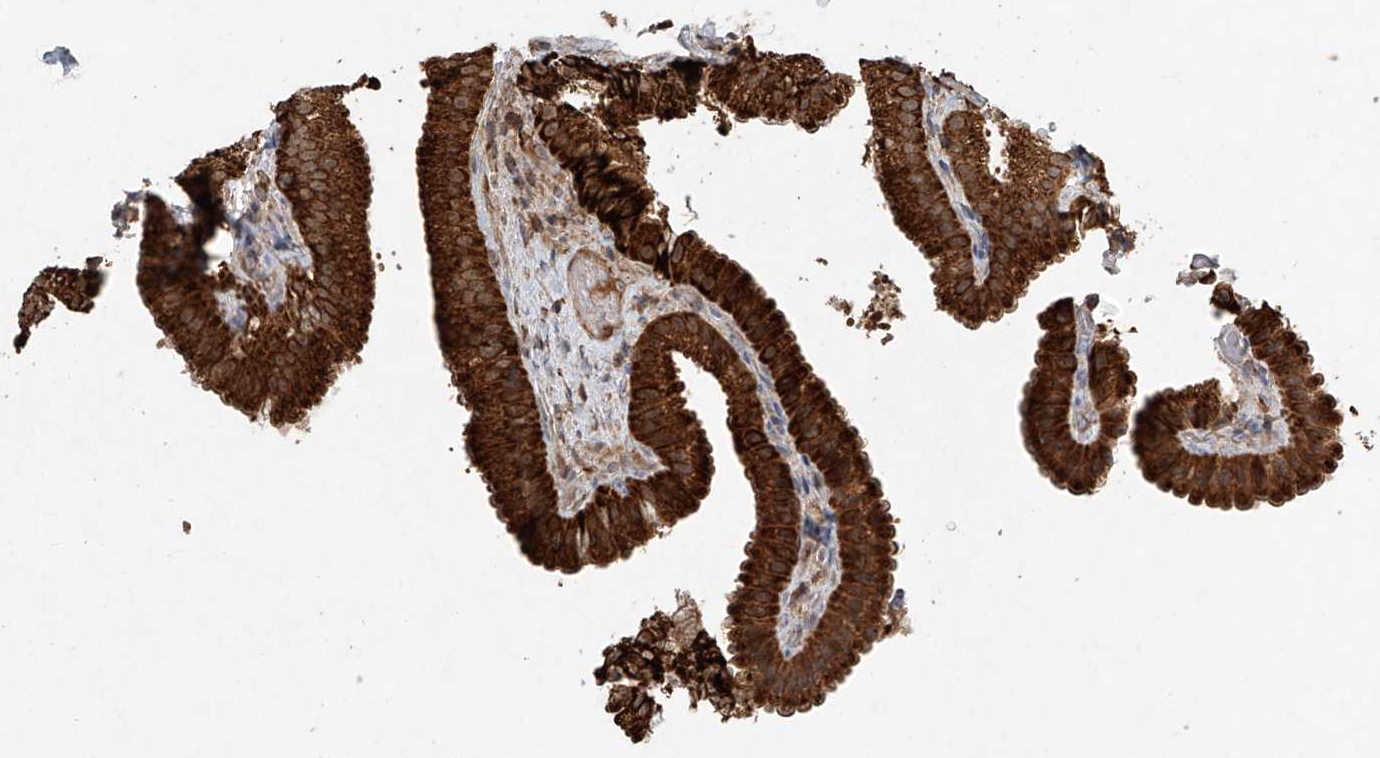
{"staining": {"intensity": "strong", "quantity": ">75%", "location": "cytoplasmic/membranous"}, "tissue": "gallbladder", "cell_type": "Glandular cells", "image_type": "normal", "snomed": [{"axis": "morphology", "description": "Normal tissue, NOS"}, {"axis": "topography", "description": "Gallbladder"}], "caption": "Immunohistochemistry micrograph of normal gallbladder: human gallbladder stained using IHC shows high levels of strong protein expression localized specifically in the cytoplasmic/membranous of glandular cells, appearing as a cytoplasmic/membranous brown color.", "gene": "DCAF11", "patient": {"sex": "female", "age": 30}}